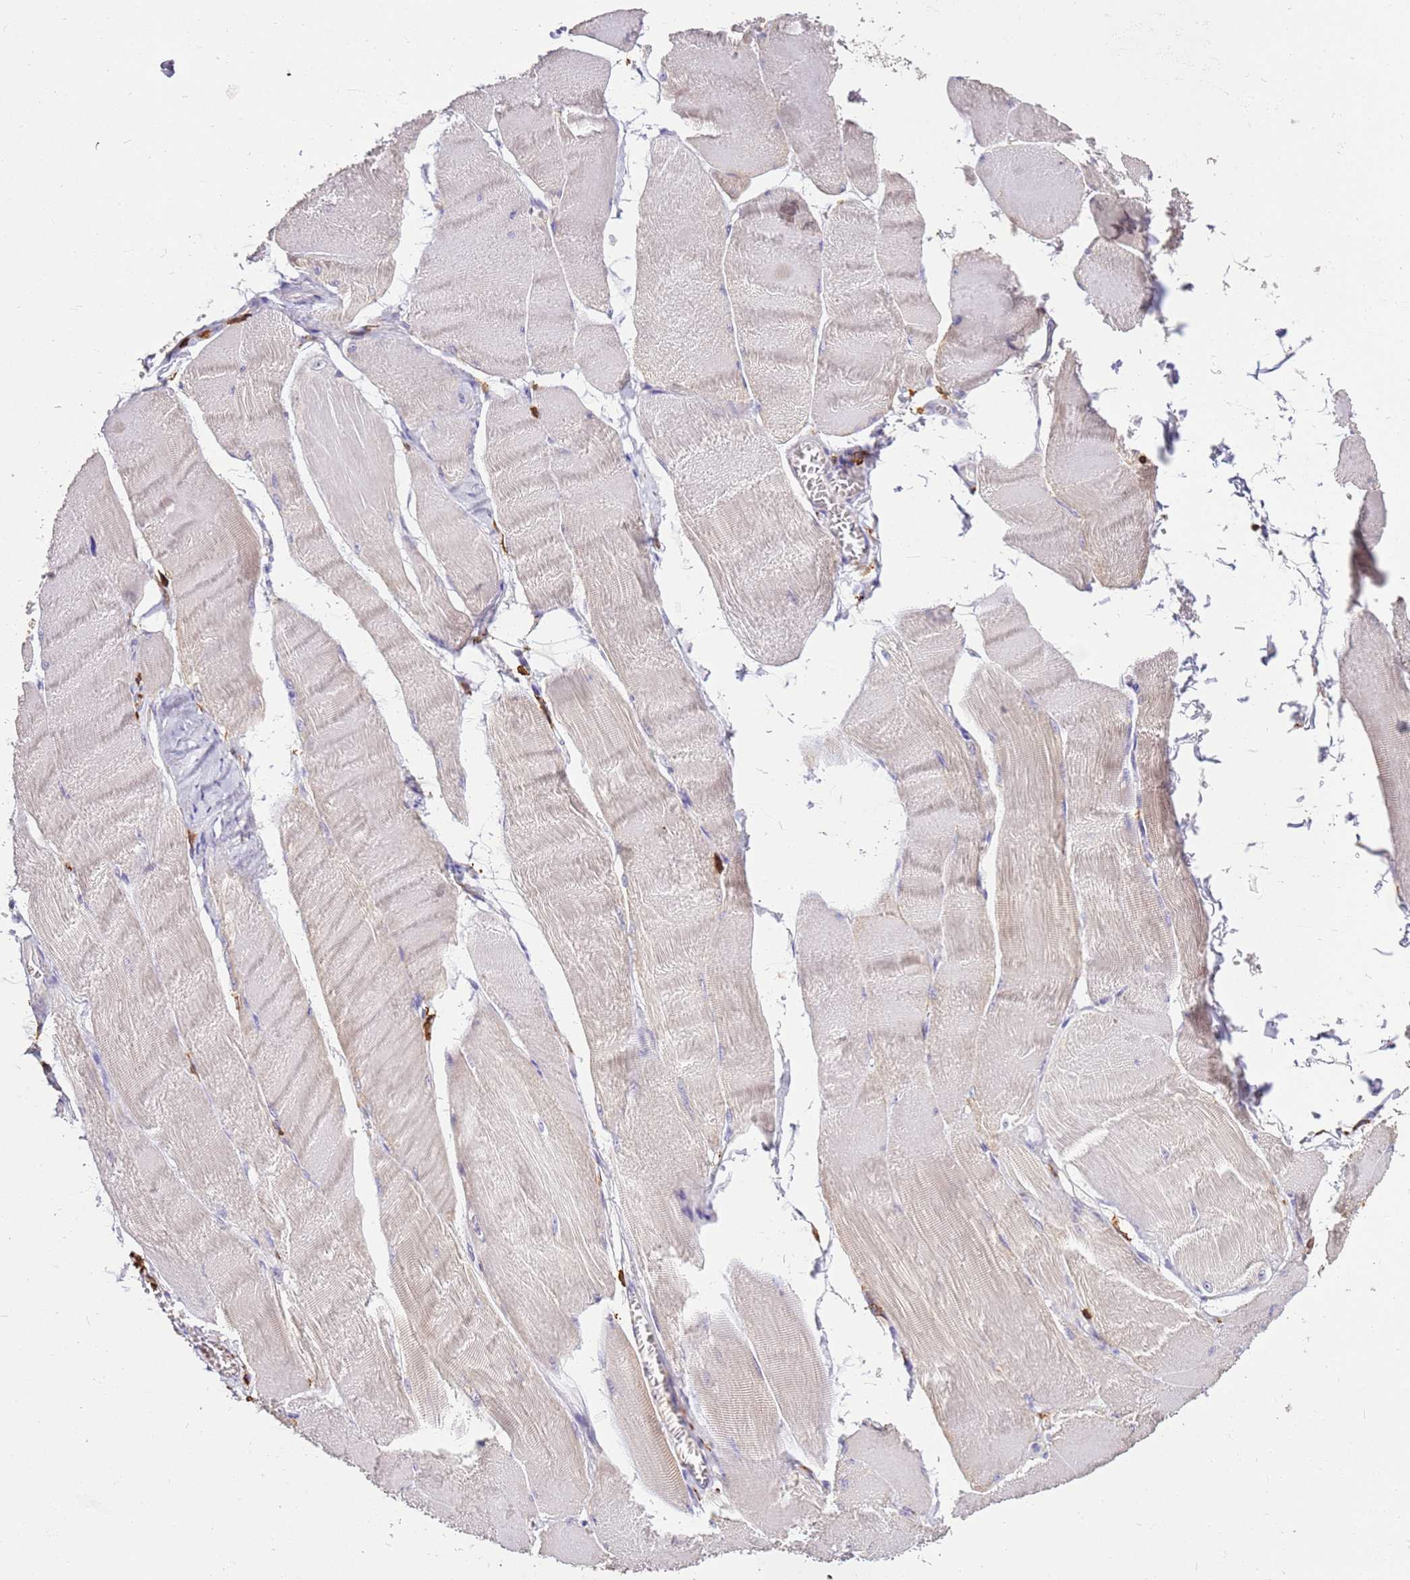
{"staining": {"intensity": "weak", "quantity": "<25%", "location": "cytoplasmic/membranous"}, "tissue": "skeletal muscle", "cell_type": "Myocytes", "image_type": "normal", "snomed": [{"axis": "morphology", "description": "Normal tissue, NOS"}, {"axis": "morphology", "description": "Basal cell carcinoma"}, {"axis": "topography", "description": "Skeletal muscle"}], "caption": "The photomicrograph exhibits no staining of myocytes in unremarkable skeletal muscle. (DAB IHC visualized using brightfield microscopy, high magnification).", "gene": "CORO1A", "patient": {"sex": "female", "age": 64}}